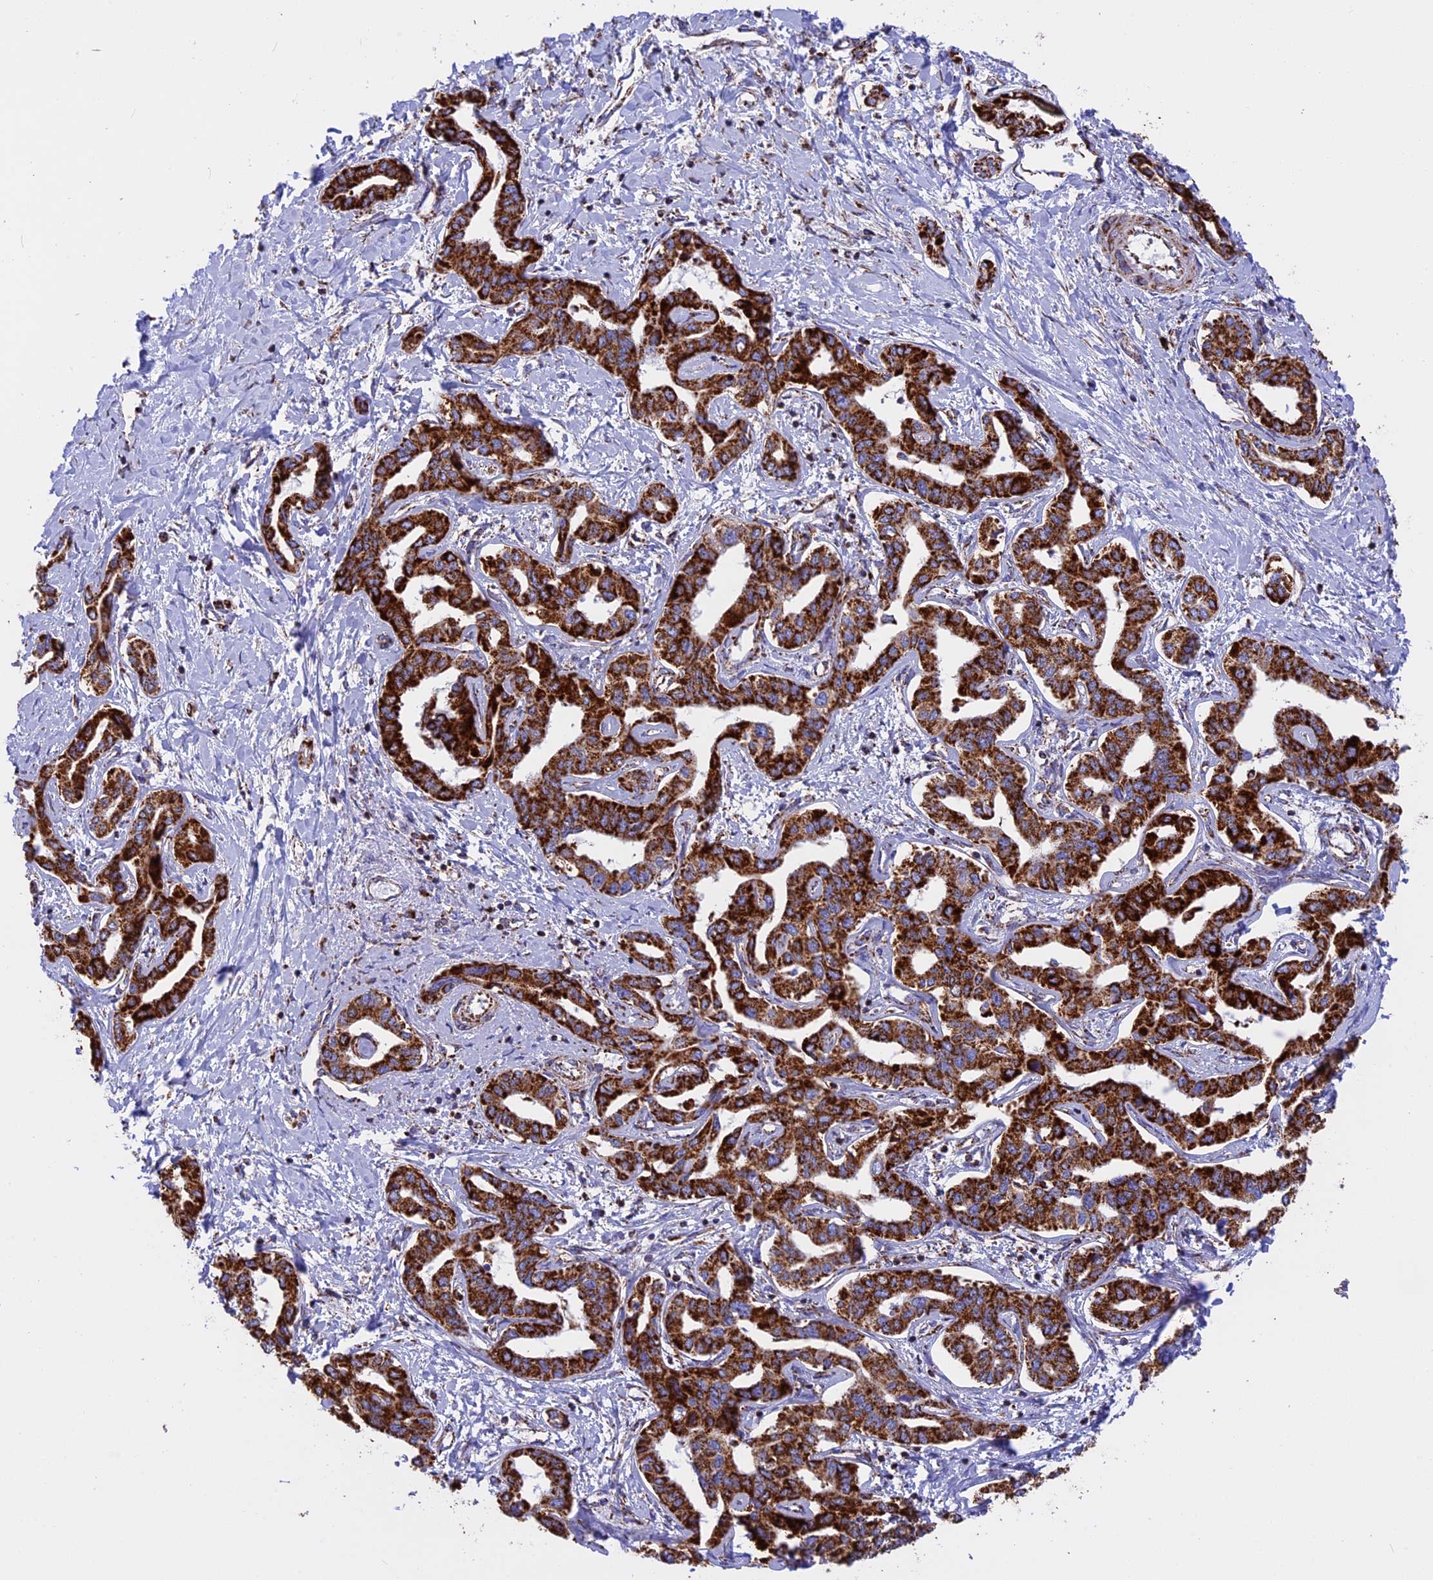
{"staining": {"intensity": "strong", "quantity": ">75%", "location": "cytoplasmic/membranous"}, "tissue": "liver cancer", "cell_type": "Tumor cells", "image_type": "cancer", "snomed": [{"axis": "morphology", "description": "Cholangiocarcinoma"}, {"axis": "topography", "description": "Liver"}], "caption": "IHC of human liver cancer displays high levels of strong cytoplasmic/membranous staining in about >75% of tumor cells.", "gene": "UQCRB", "patient": {"sex": "male", "age": 59}}